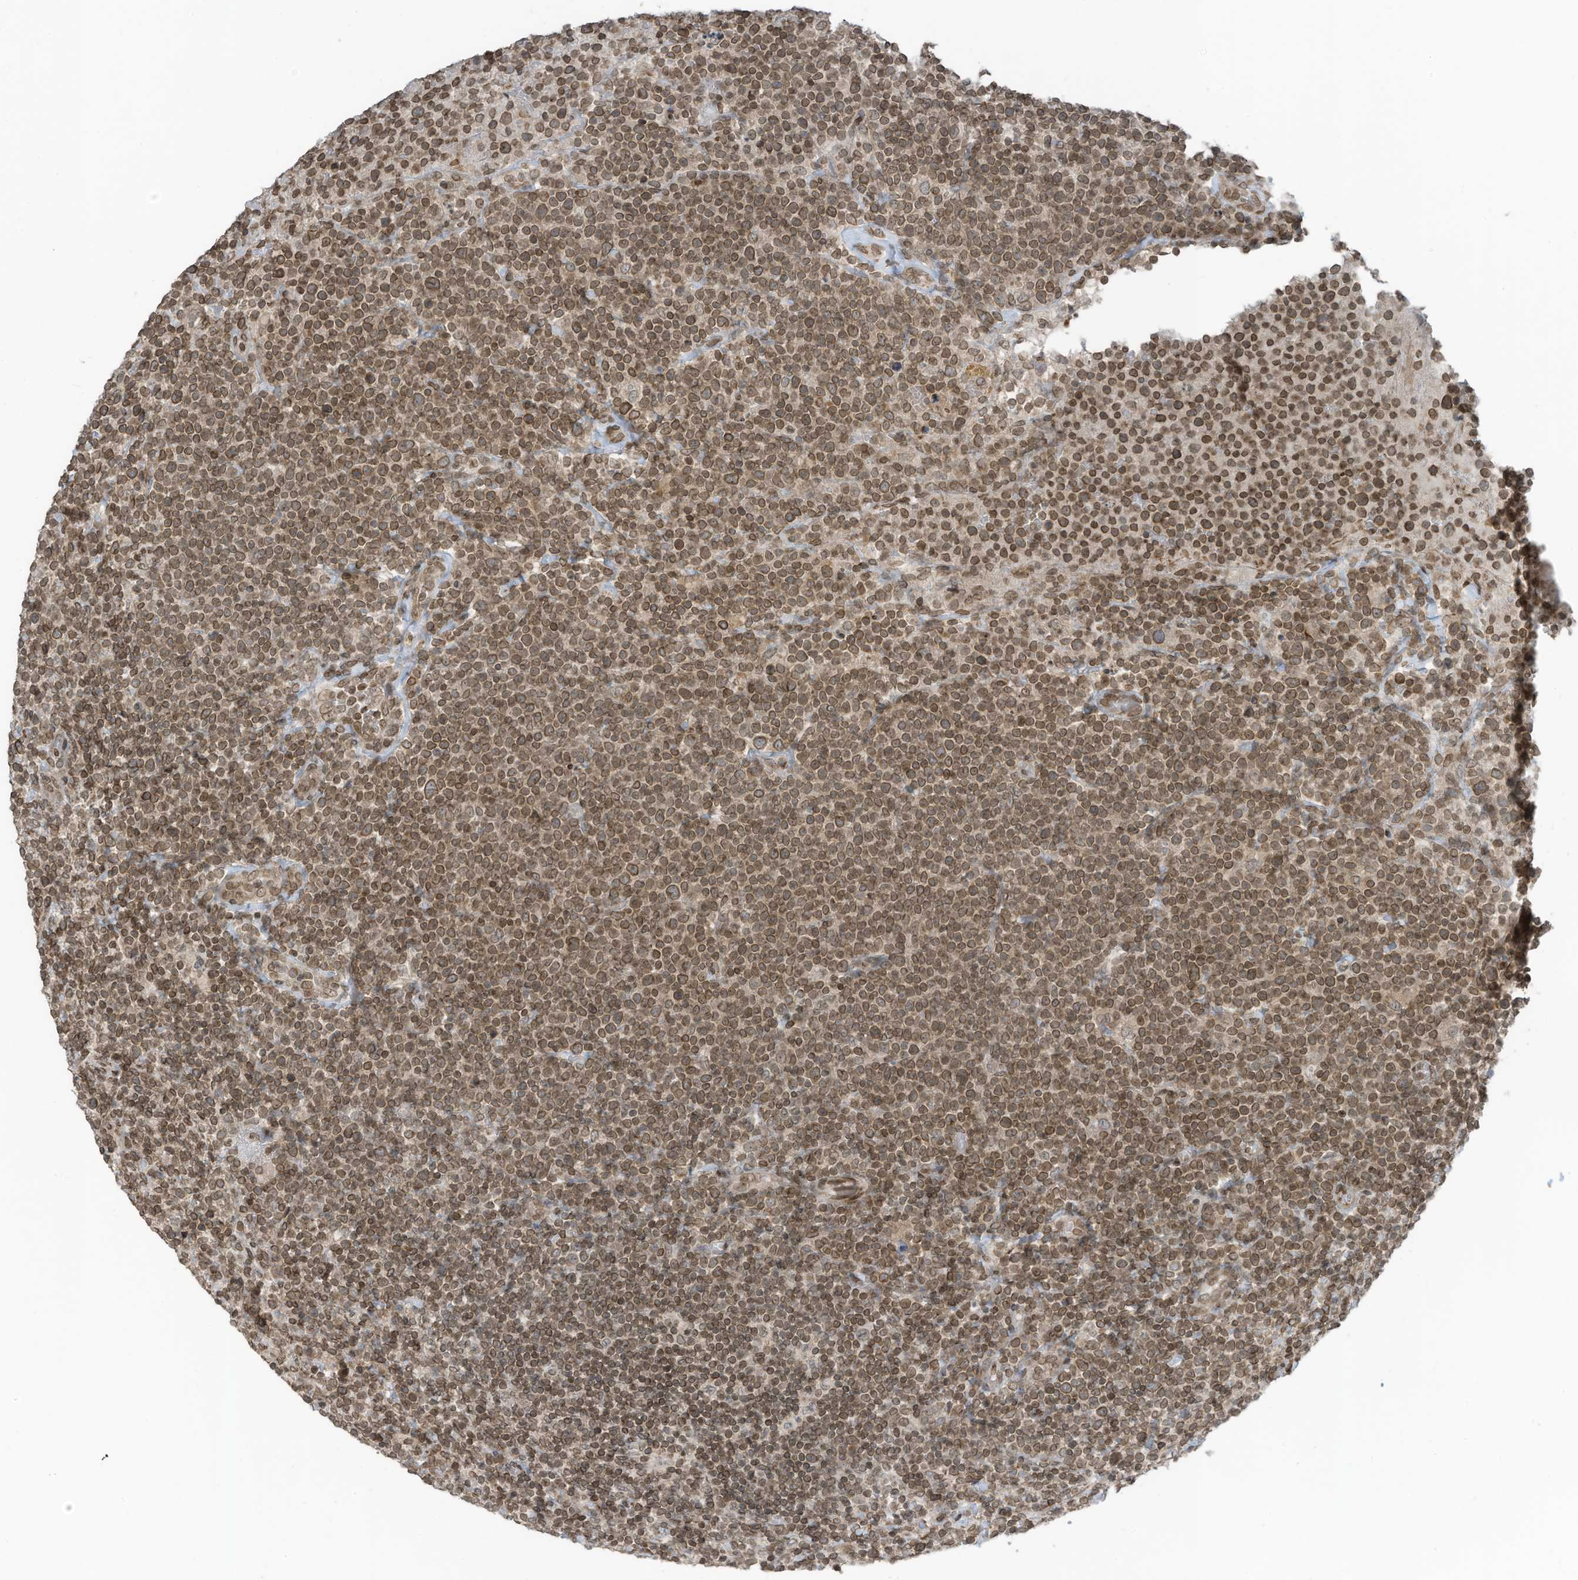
{"staining": {"intensity": "moderate", "quantity": ">75%", "location": "cytoplasmic/membranous,nuclear"}, "tissue": "lymphoma", "cell_type": "Tumor cells", "image_type": "cancer", "snomed": [{"axis": "morphology", "description": "Malignant lymphoma, non-Hodgkin's type, High grade"}, {"axis": "topography", "description": "Lymph node"}], "caption": "An image of human lymphoma stained for a protein shows moderate cytoplasmic/membranous and nuclear brown staining in tumor cells.", "gene": "RABL3", "patient": {"sex": "male", "age": 61}}